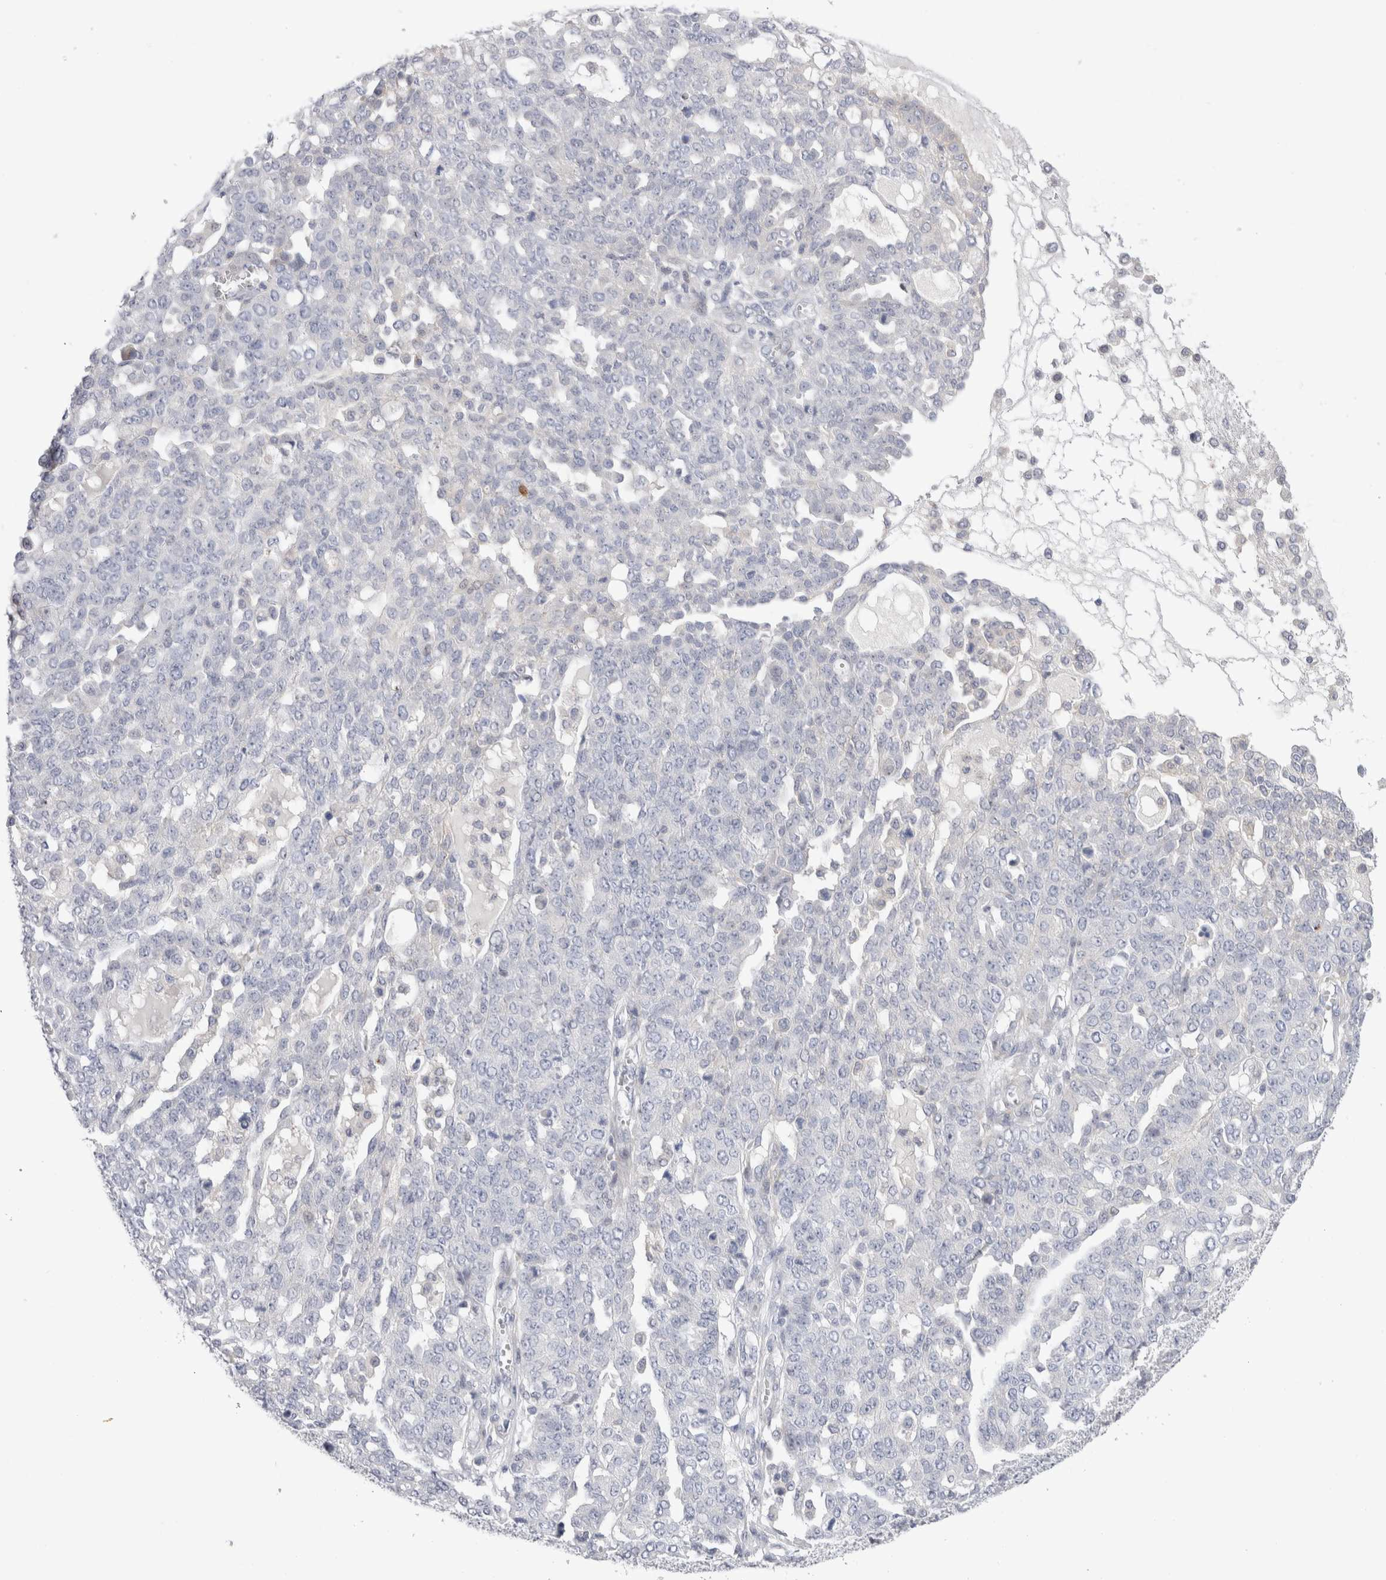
{"staining": {"intensity": "negative", "quantity": "none", "location": "none"}, "tissue": "ovarian cancer", "cell_type": "Tumor cells", "image_type": "cancer", "snomed": [{"axis": "morphology", "description": "Cystadenocarcinoma, serous, NOS"}, {"axis": "topography", "description": "Soft tissue"}, {"axis": "topography", "description": "Ovary"}], "caption": "Immunohistochemistry photomicrograph of neoplastic tissue: human ovarian cancer (serous cystadenocarcinoma) stained with DAB (3,3'-diaminobenzidine) exhibits no significant protein expression in tumor cells.", "gene": "SPINK2", "patient": {"sex": "female", "age": 57}}